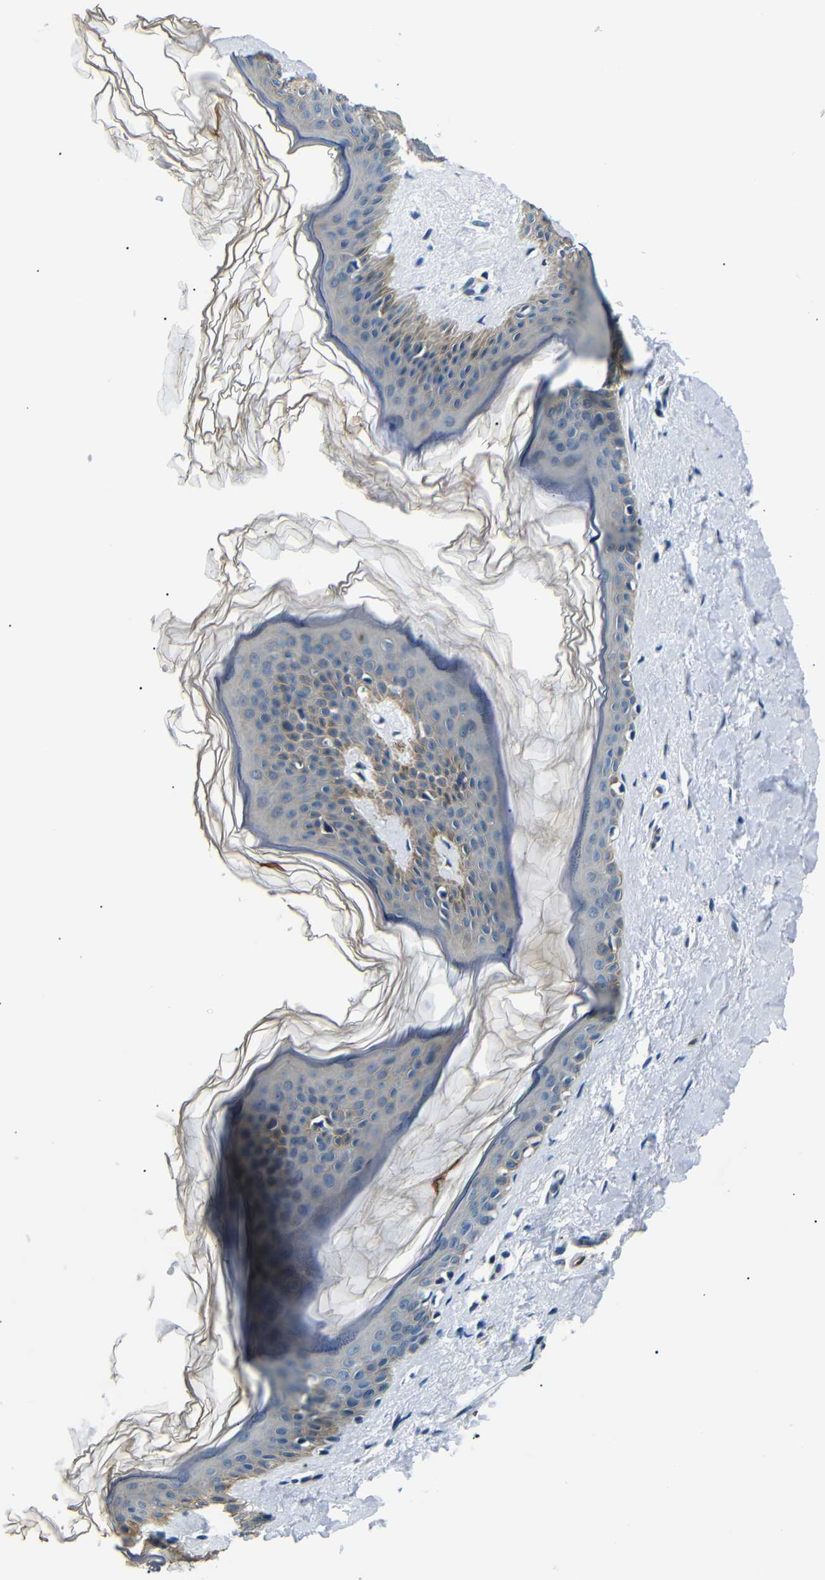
{"staining": {"intensity": "moderate", "quantity": "<25%", "location": "cytoplasmic/membranous"}, "tissue": "skin", "cell_type": "Fibroblasts", "image_type": "normal", "snomed": [{"axis": "morphology", "description": "Normal tissue, NOS"}, {"axis": "topography", "description": "Skin"}], "caption": "The micrograph displays immunohistochemical staining of unremarkable skin. There is moderate cytoplasmic/membranous positivity is present in about <25% of fibroblasts.", "gene": "TAFA1", "patient": {"sex": "female", "age": 41}}